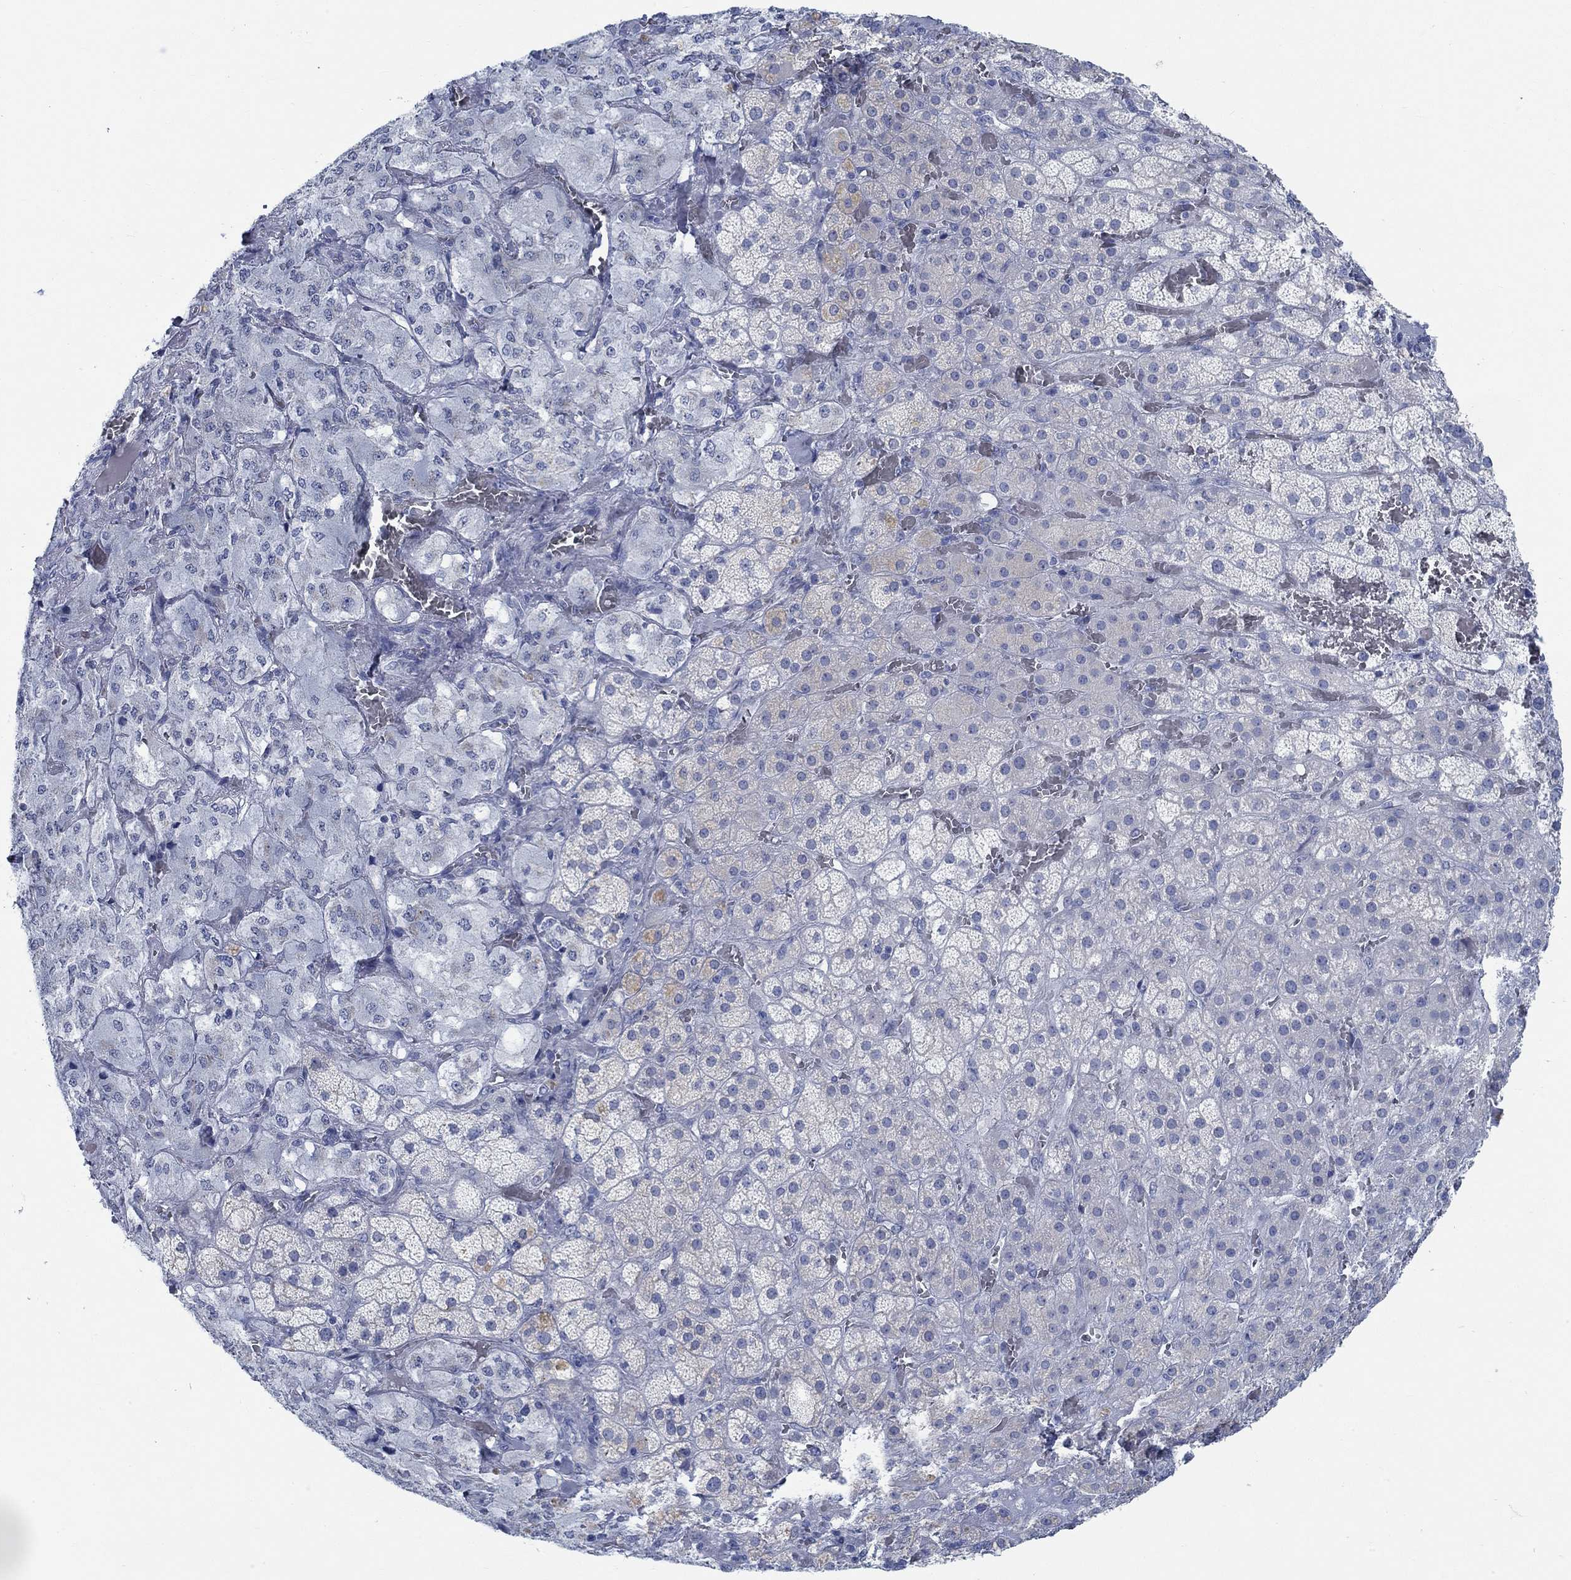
{"staining": {"intensity": "weak", "quantity": "<25%", "location": "cytoplasmic/membranous"}, "tissue": "adrenal gland", "cell_type": "Glandular cells", "image_type": "normal", "snomed": [{"axis": "morphology", "description": "Normal tissue, NOS"}, {"axis": "topography", "description": "Adrenal gland"}], "caption": "Immunohistochemistry (IHC) of unremarkable adrenal gland displays no expression in glandular cells. (DAB (3,3'-diaminobenzidine) immunohistochemistry (IHC) visualized using brightfield microscopy, high magnification).", "gene": "TEKT4", "patient": {"sex": "male", "age": 57}}